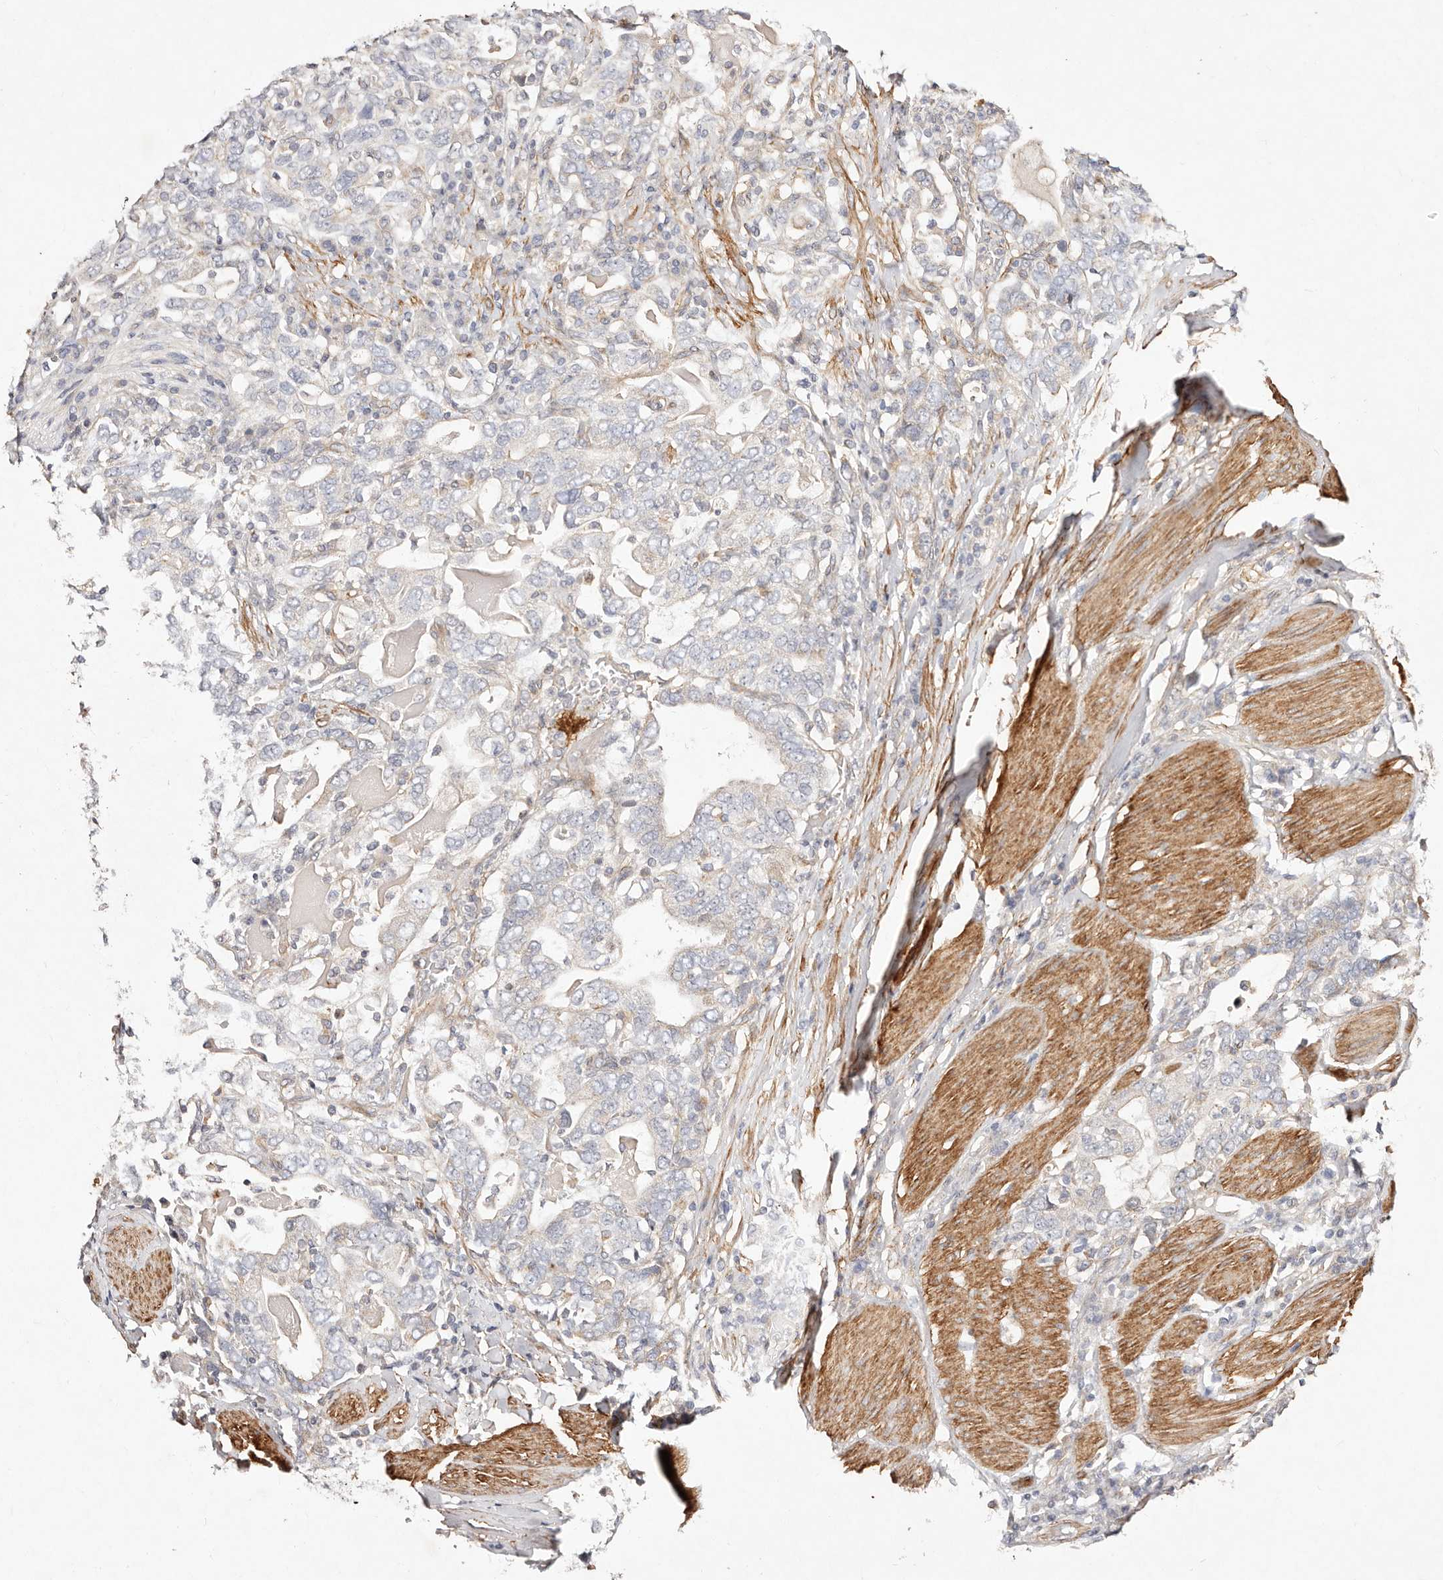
{"staining": {"intensity": "negative", "quantity": "none", "location": "none"}, "tissue": "stomach cancer", "cell_type": "Tumor cells", "image_type": "cancer", "snomed": [{"axis": "morphology", "description": "Adenocarcinoma, NOS"}, {"axis": "topography", "description": "Stomach, upper"}], "caption": "Protein analysis of adenocarcinoma (stomach) shows no significant staining in tumor cells.", "gene": "MTMR11", "patient": {"sex": "male", "age": 62}}